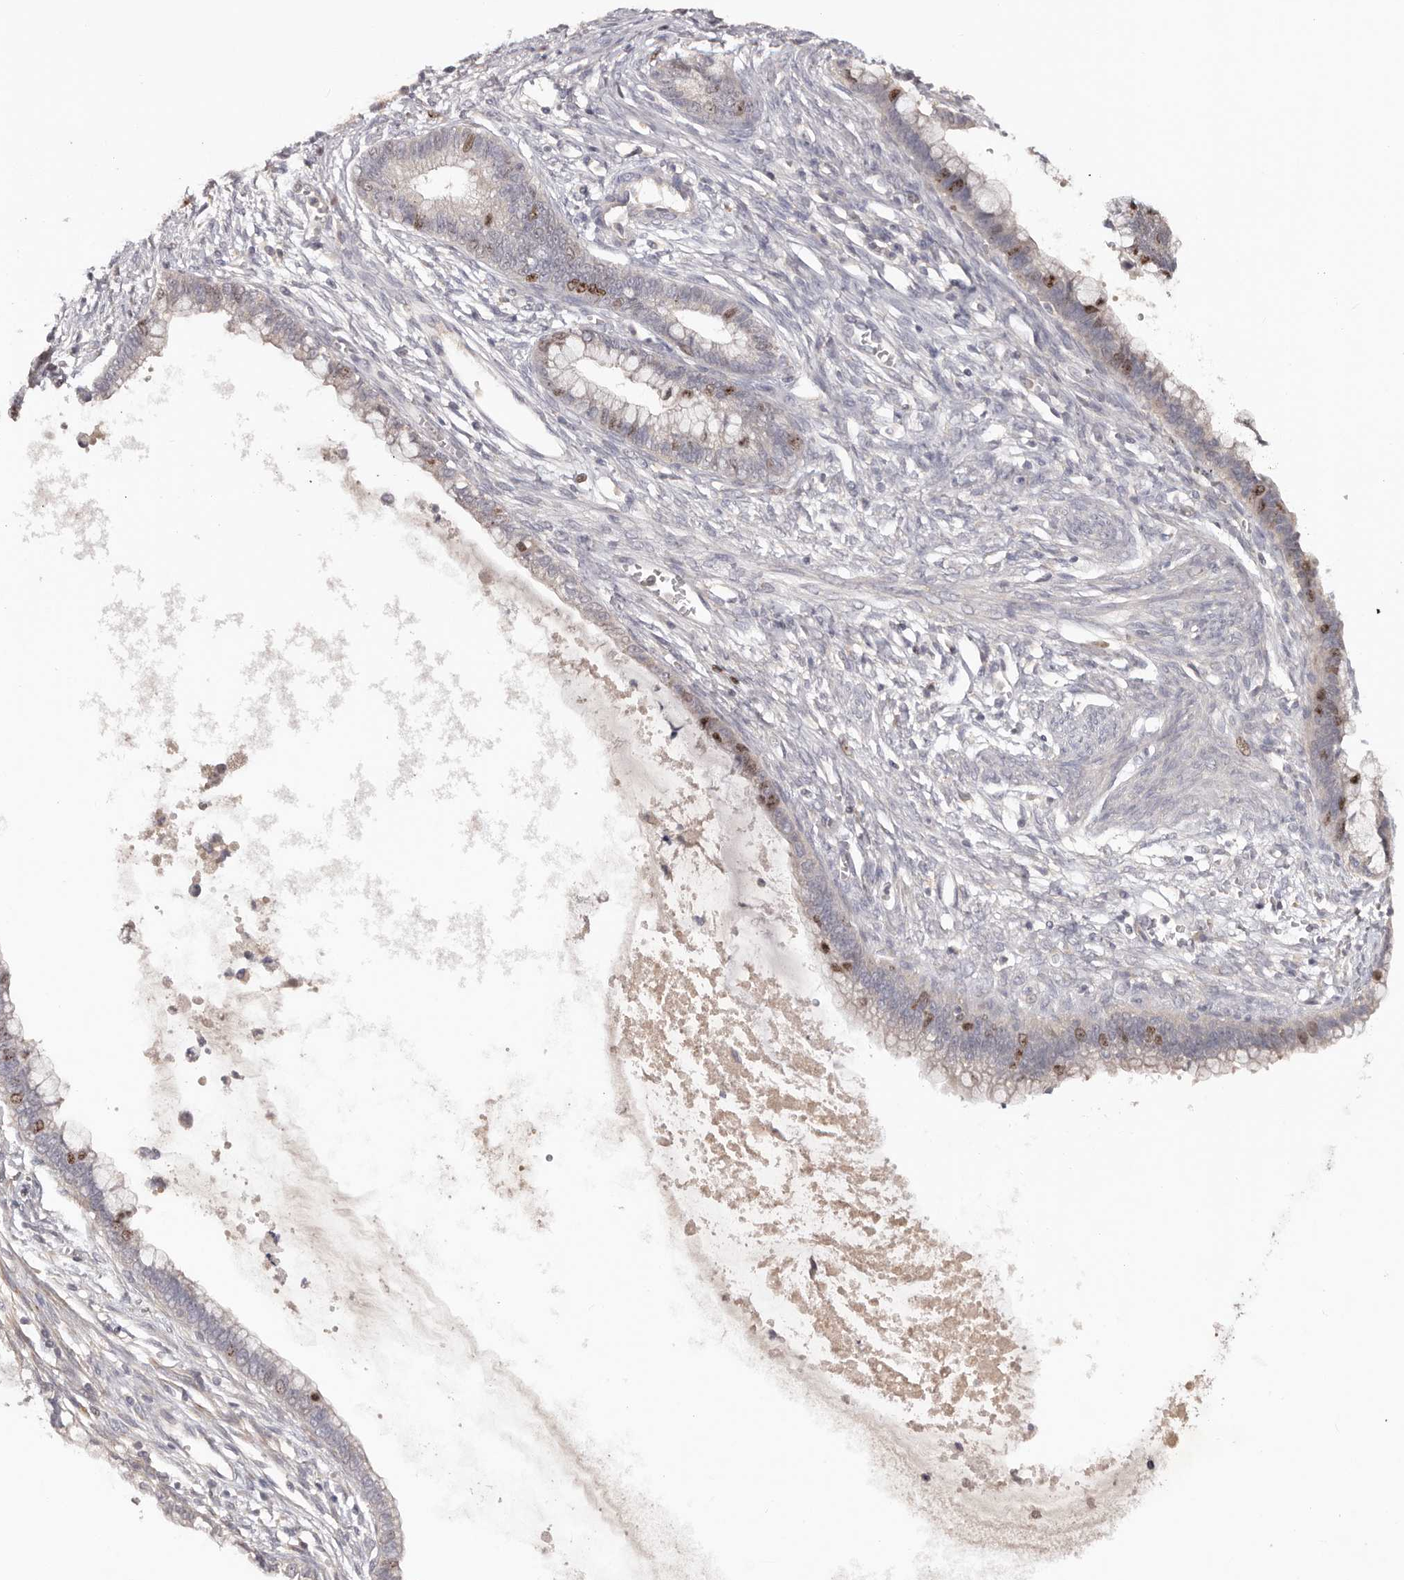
{"staining": {"intensity": "moderate", "quantity": "25%-75%", "location": "nuclear"}, "tissue": "cervical cancer", "cell_type": "Tumor cells", "image_type": "cancer", "snomed": [{"axis": "morphology", "description": "Adenocarcinoma, NOS"}, {"axis": "topography", "description": "Cervix"}], "caption": "Immunohistochemistry (DAB) staining of human cervical cancer demonstrates moderate nuclear protein staining in approximately 25%-75% of tumor cells. (DAB (3,3'-diaminobenzidine) IHC with brightfield microscopy, high magnification).", "gene": "CCDC190", "patient": {"sex": "female", "age": 44}}